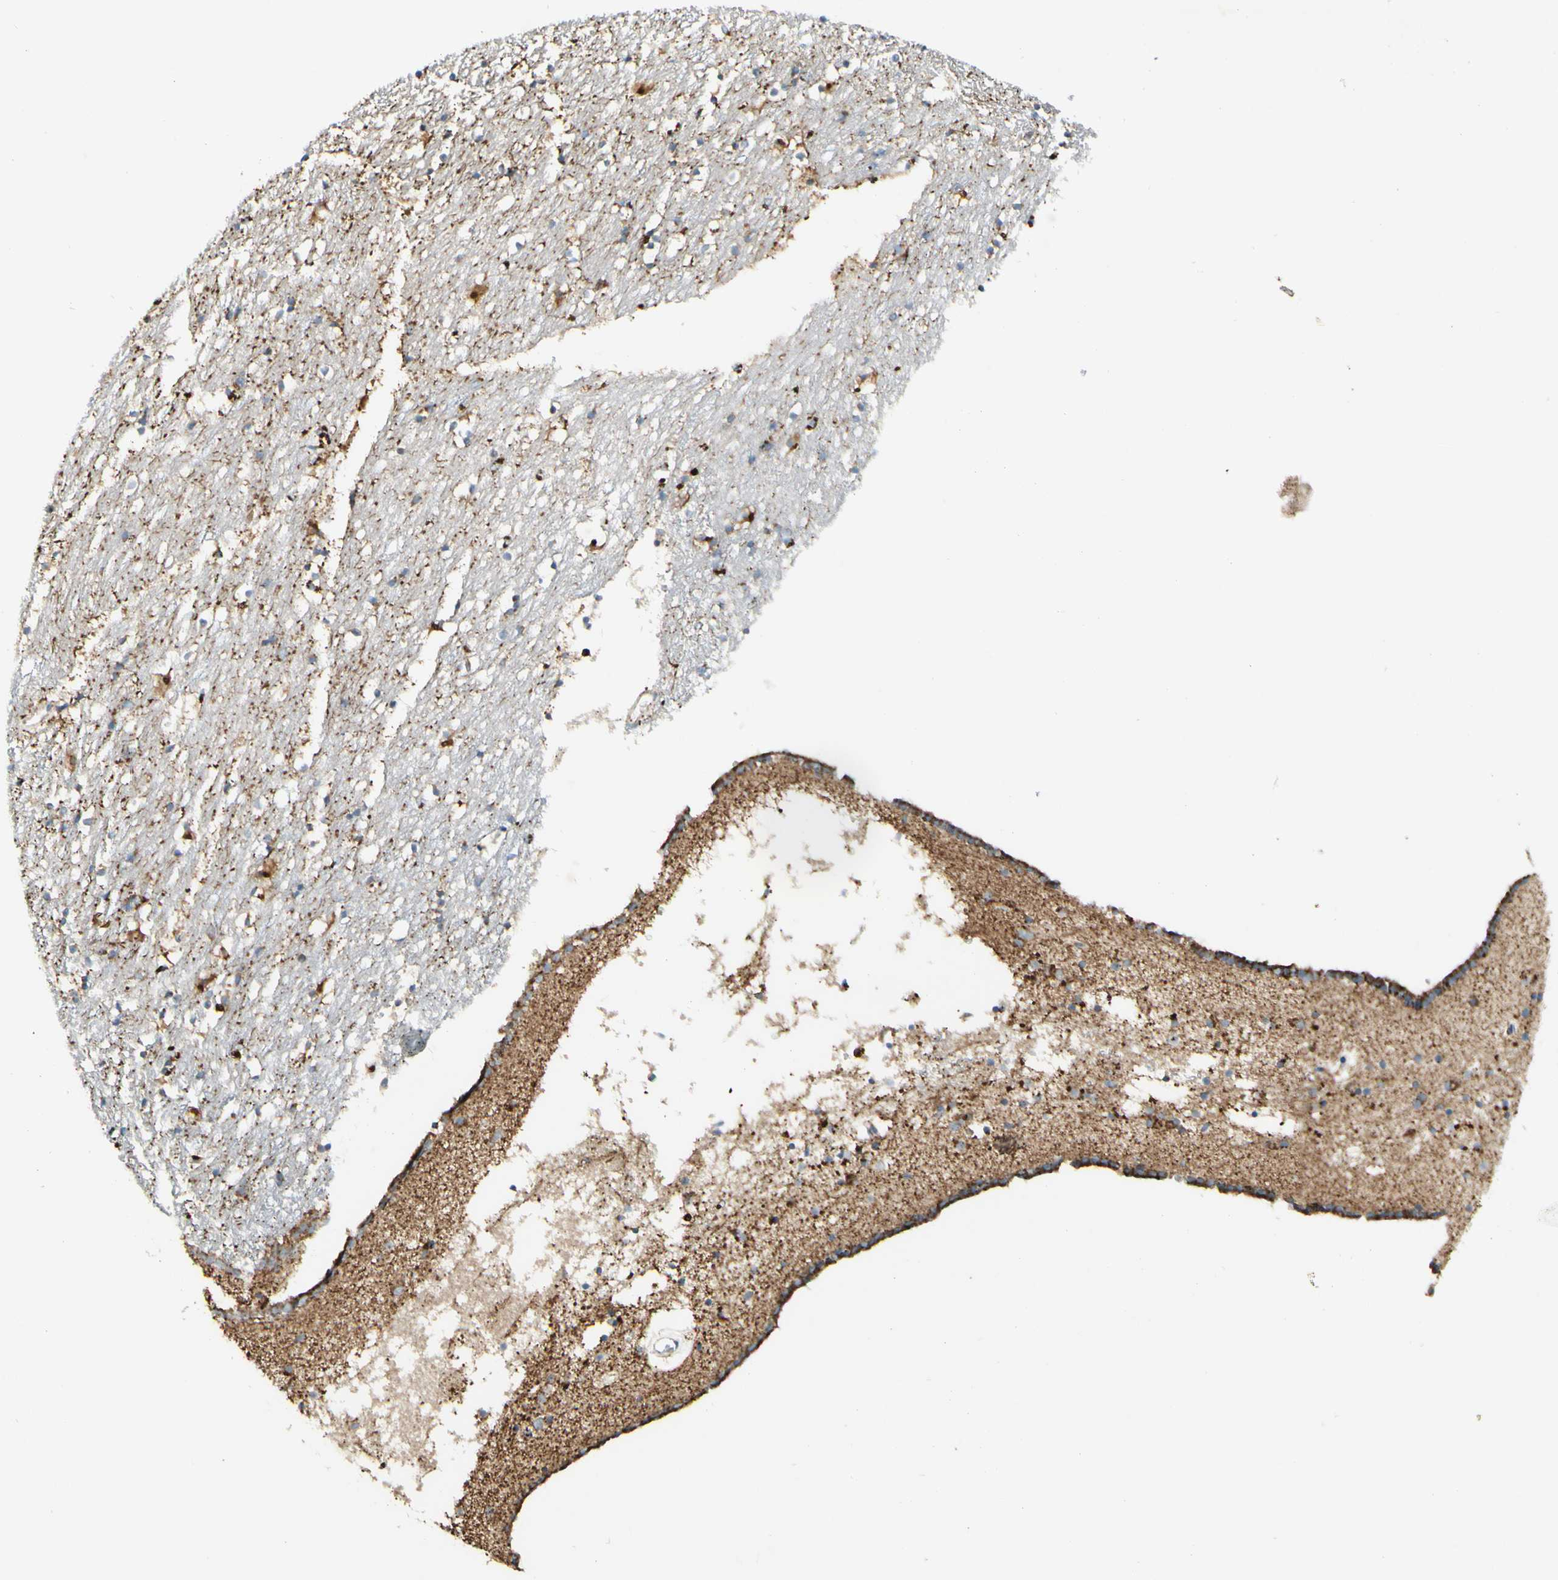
{"staining": {"intensity": "moderate", "quantity": "25%-75%", "location": "cytoplasmic/membranous"}, "tissue": "caudate", "cell_type": "Glial cells", "image_type": "normal", "snomed": [{"axis": "morphology", "description": "Normal tissue, NOS"}, {"axis": "topography", "description": "Lateral ventricle wall"}], "caption": "The image demonstrates staining of normal caudate, revealing moderate cytoplasmic/membranous protein staining (brown color) within glial cells.", "gene": "ARMC10", "patient": {"sex": "male", "age": 45}}